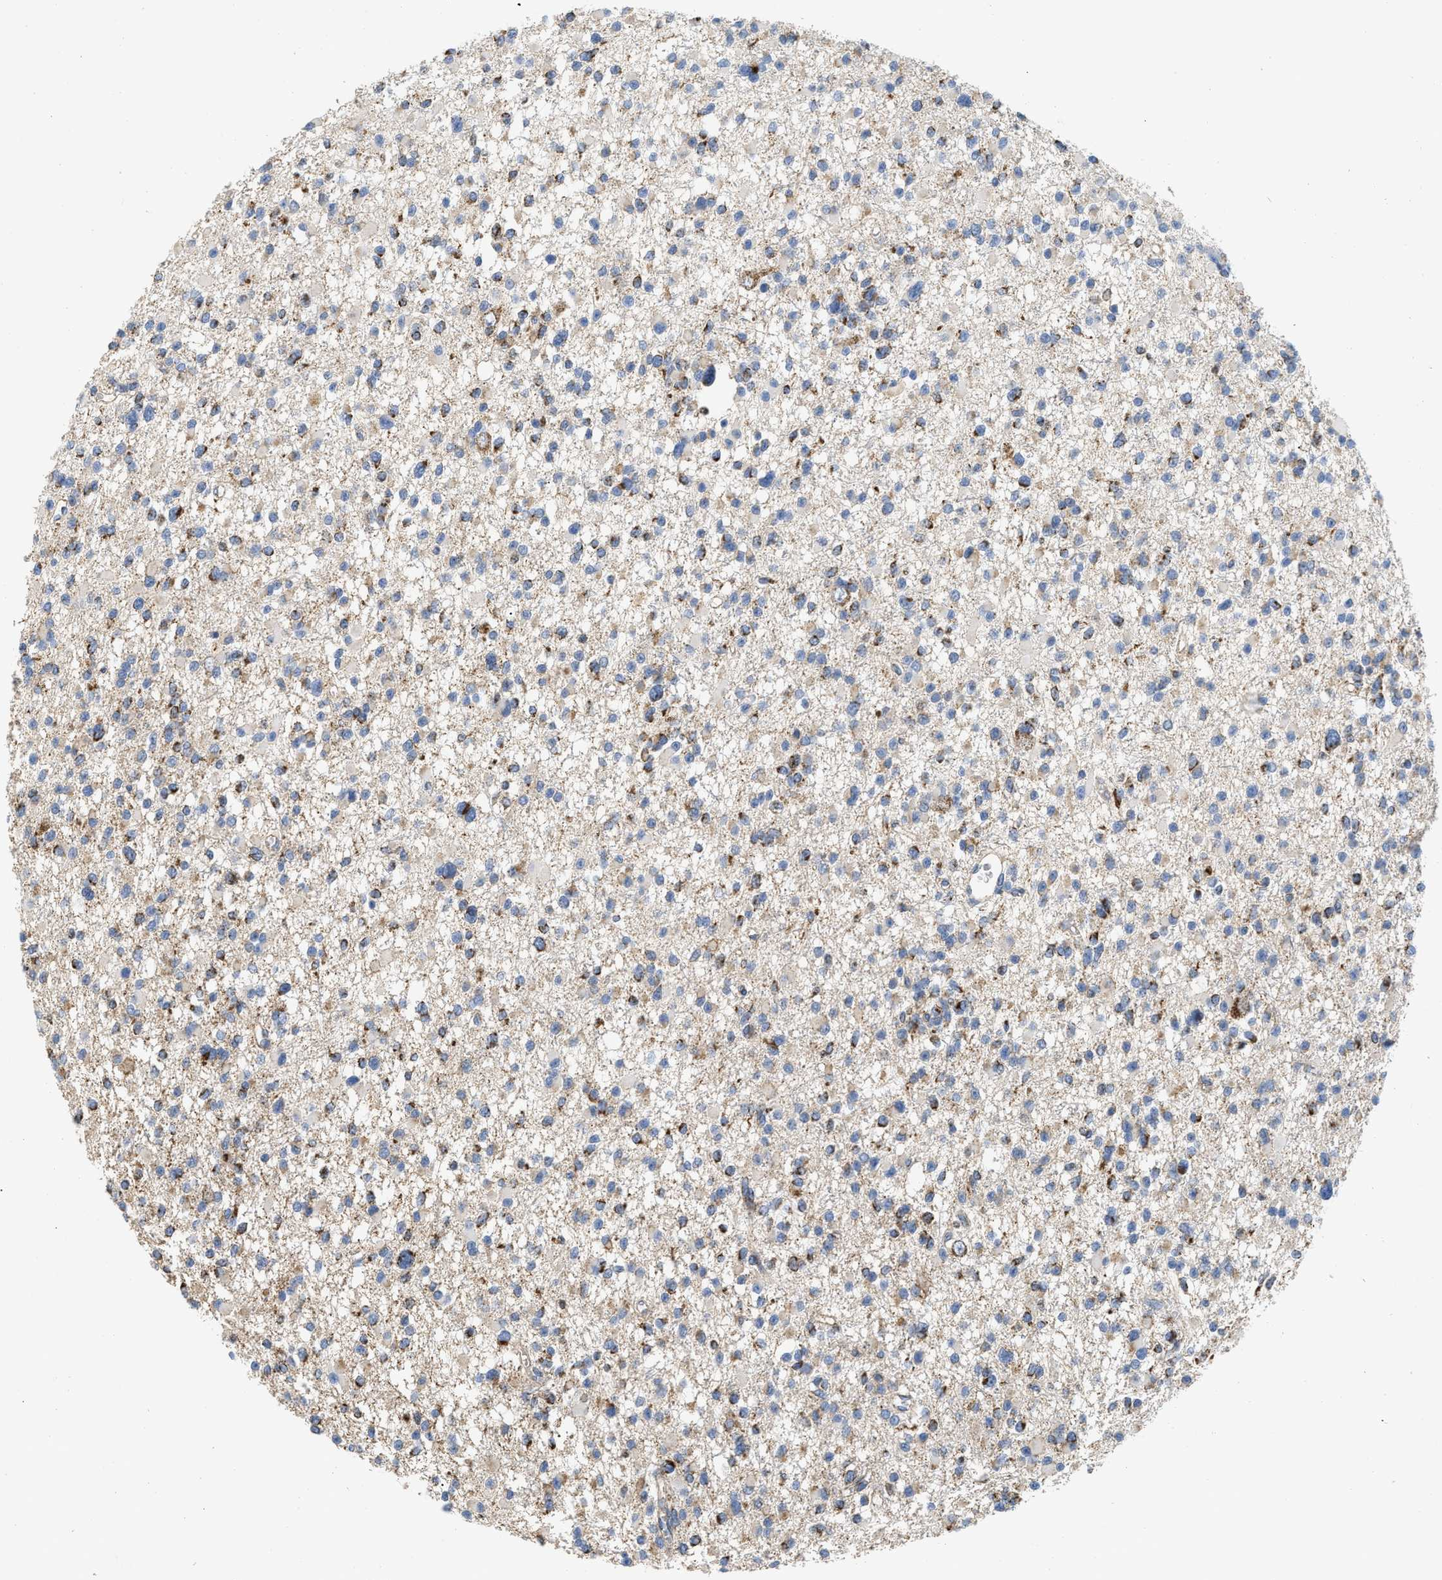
{"staining": {"intensity": "moderate", "quantity": ">75%", "location": "cytoplasmic/membranous"}, "tissue": "glioma", "cell_type": "Tumor cells", "image_type": "cancer", "snomed": [{"axis": "morphology", "description": "Glioma, malignant, Low grade"}, {"axis": "topography", "description": "Brain"}], "caption": "Immunohistochemical staining of glioma demonstrates moderate cytoplasmic/membranous protein expression in about >75% of tumor cells. (IHC, brightfield microscopy, high magnification).", "gene": "GRB10", "patient": {"sex": "female", "age": 22}}